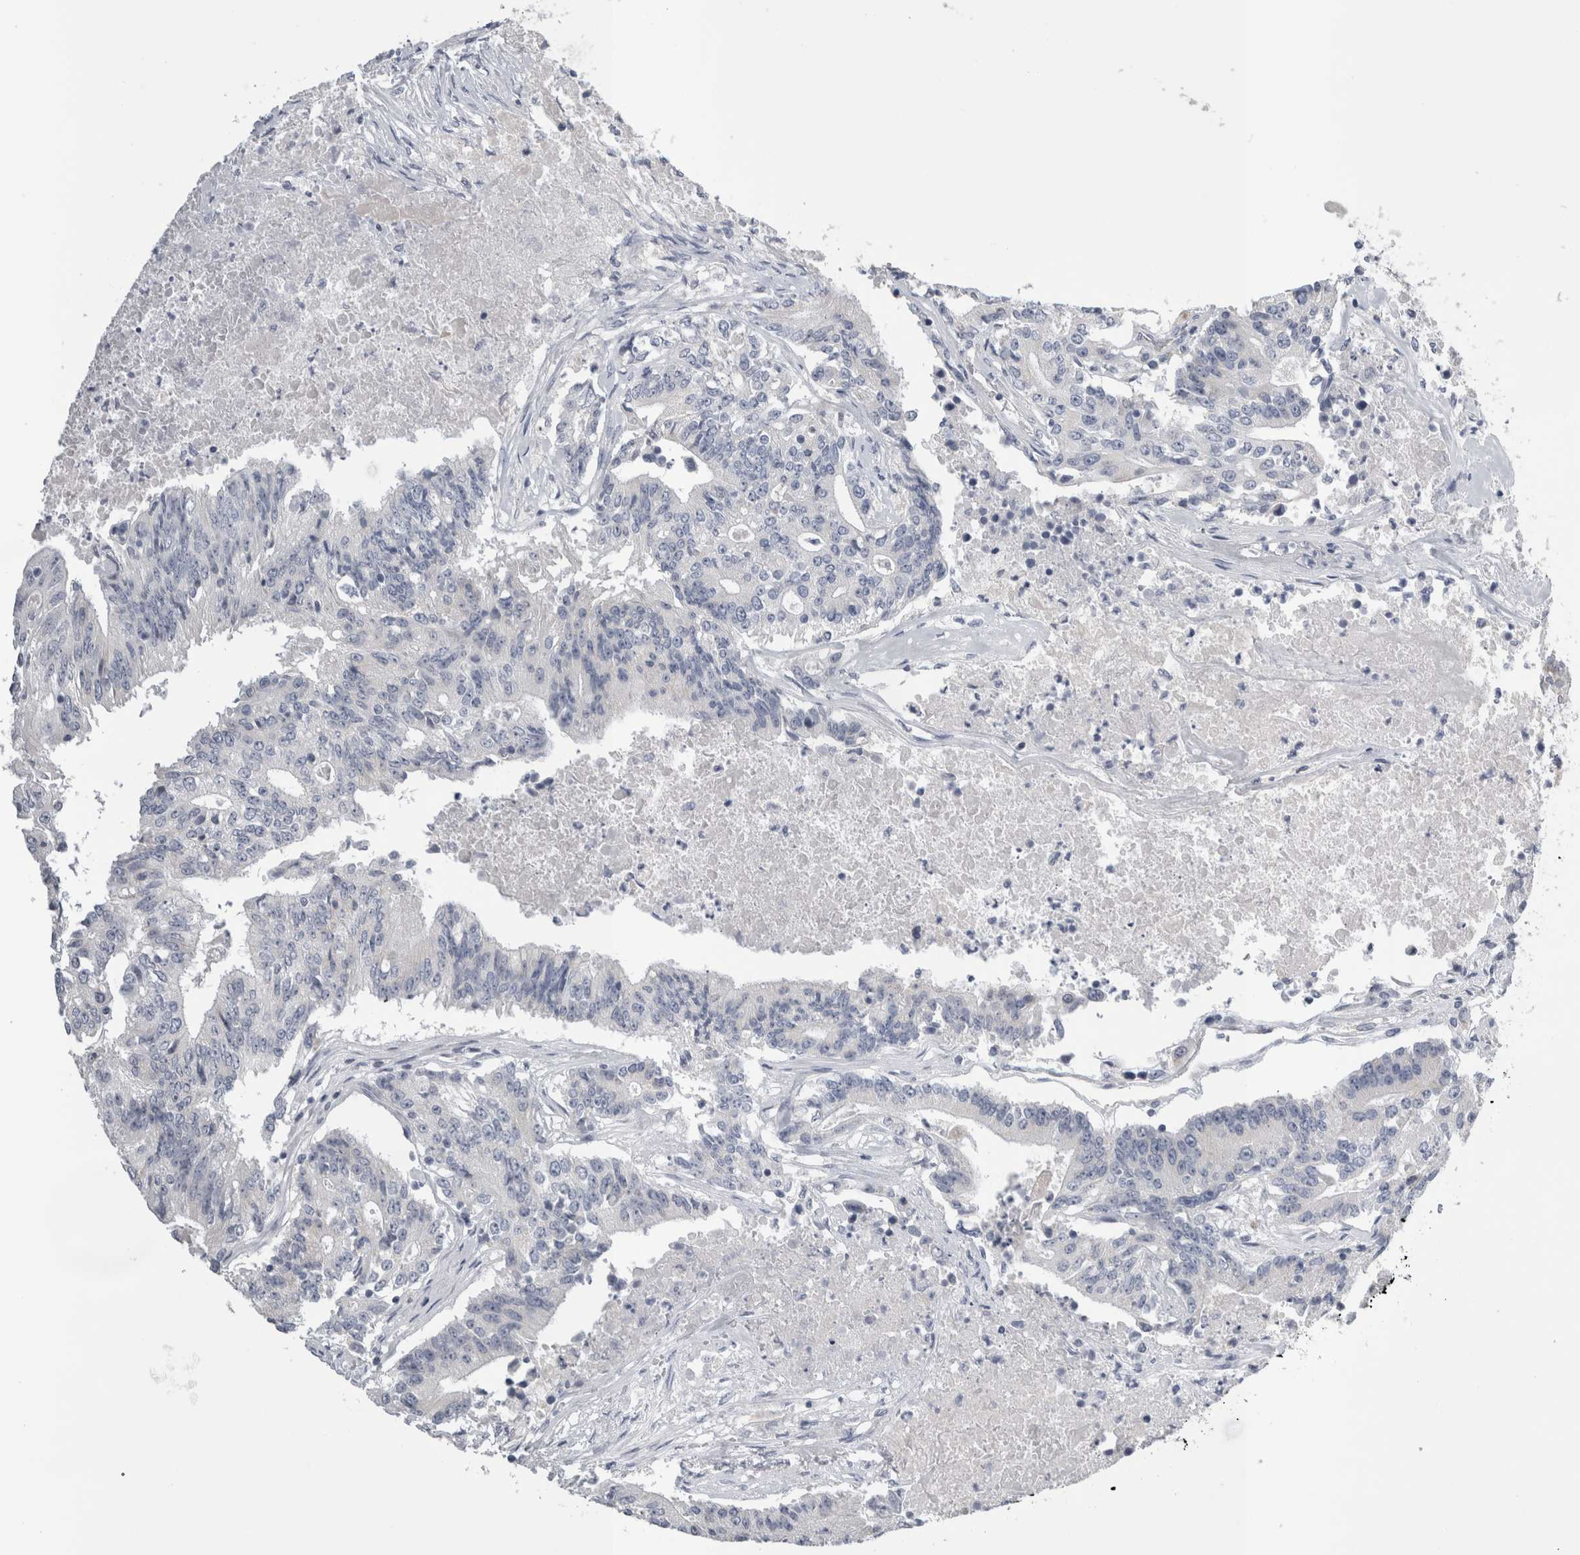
{"staining": {"intensity": "negative", "quantity": "none", "location": "none"}, "tissue": "colorectal cancer", "cell_type": "Tumor cells", "image_type": "cancer", "snomed": [{"axis": "morphology", "description": "Adenocarcinoma, NOS"}, {"axis": "topography", "description": "Colon"}], "caption": "Tumor cells show no significant positivity in colorectal cancer. (DAB (3,3'-diaminobenzidine) immunohistochemistry visualized using brightfield microscopy, high magnification).", "gene": "DHRS4", "patient": {"sex": "female", "age": 77}}